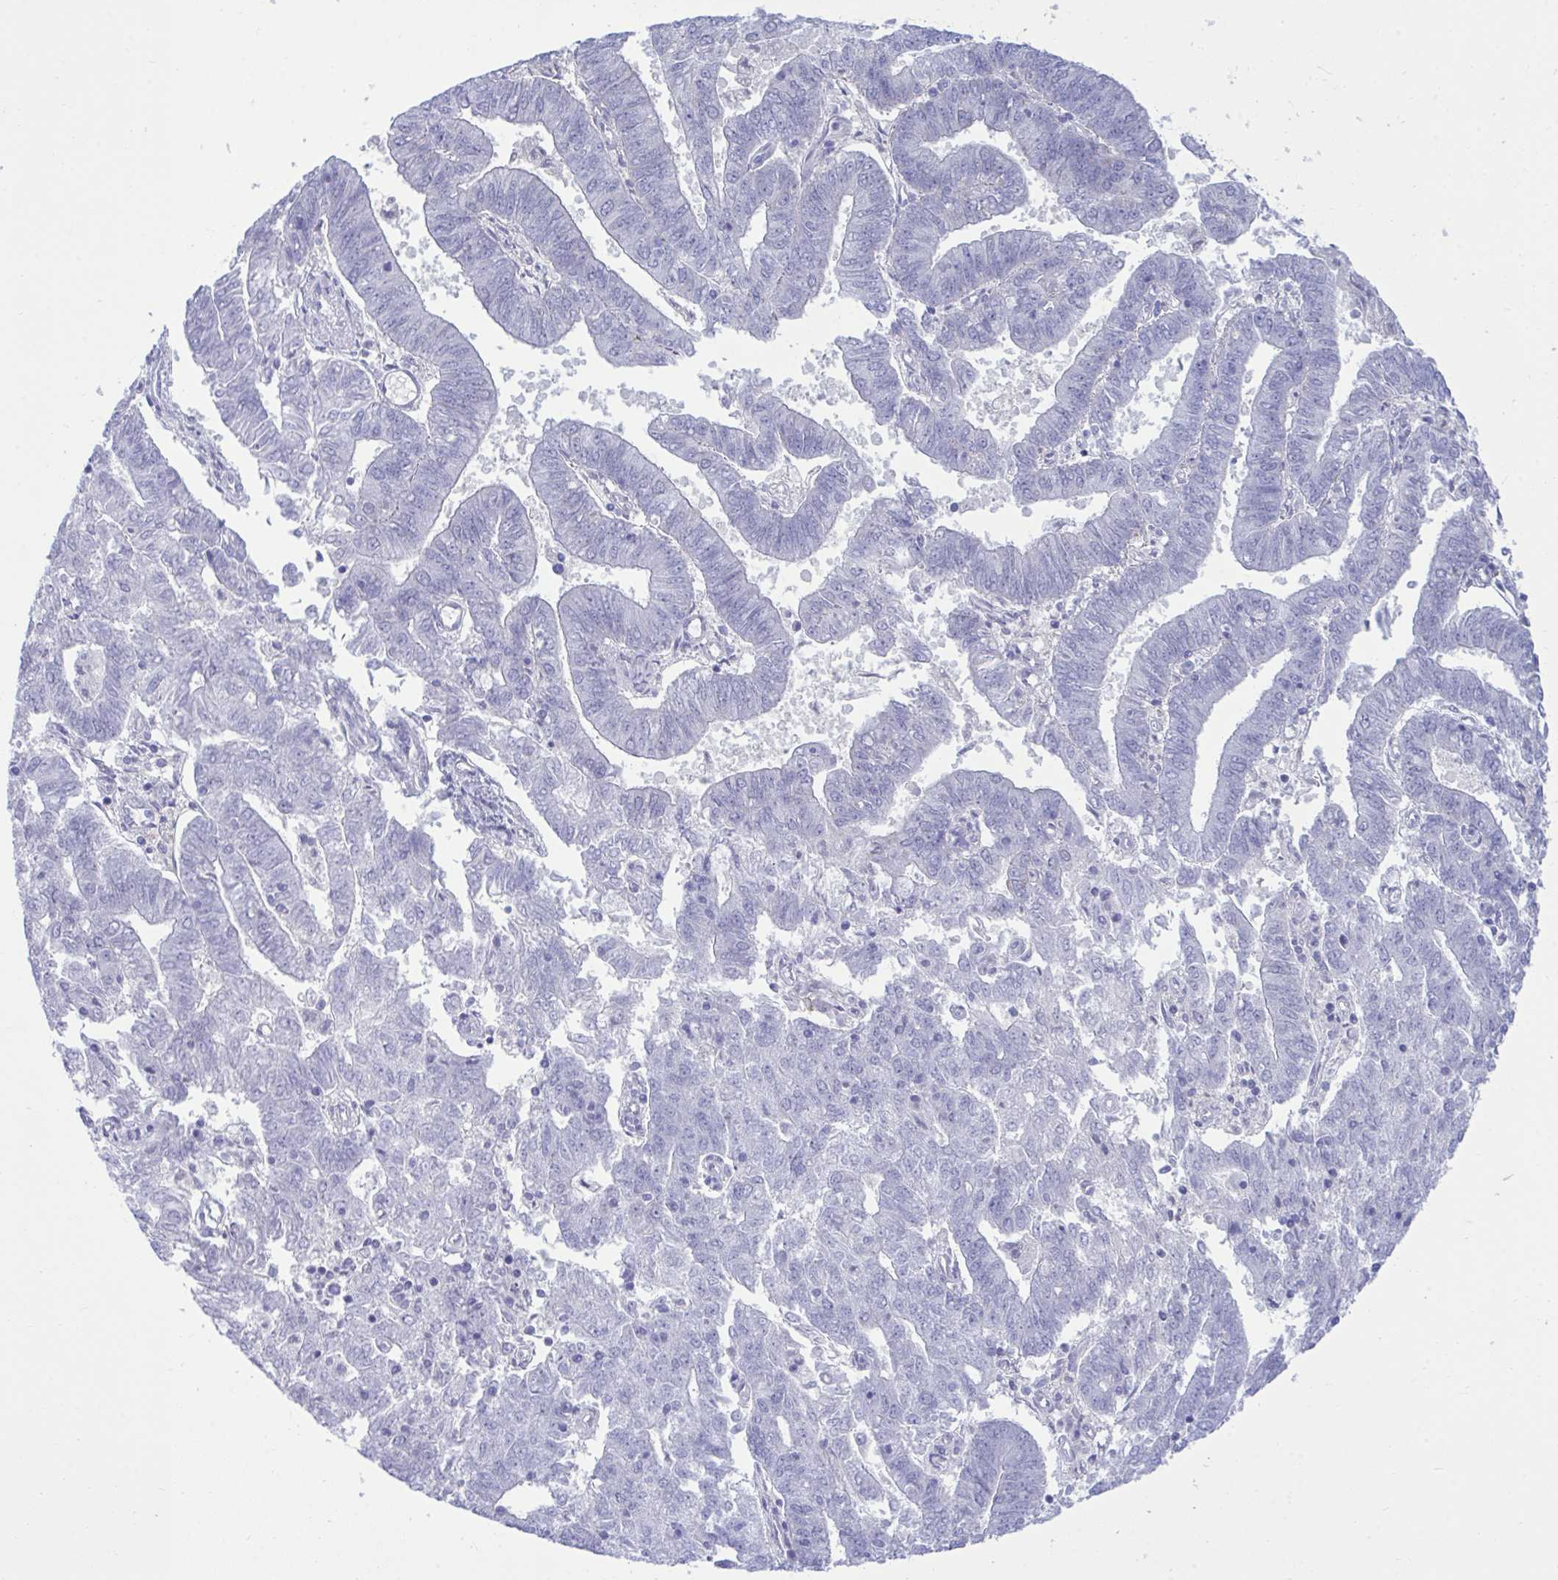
{"staining": {"intensity": "negative", "quantity": "none", "location": "none"}, "tissue": "endometrial cancer", "cell_type": "Tumor cells", "image_type": "cancer", "snomed": [{"axis": "morphology", "description": "Adenocarcinoma, NOS"}, {"axis": "topography", "description": "Endometrium"}], "caption": "A high-resolution micrograph shows IHC staining of endometrial adenocarcinoma, which exhibits no significant staining in tumor cells.", "gene": "MED9", "patient": {"sex": "female", "age": 82}}